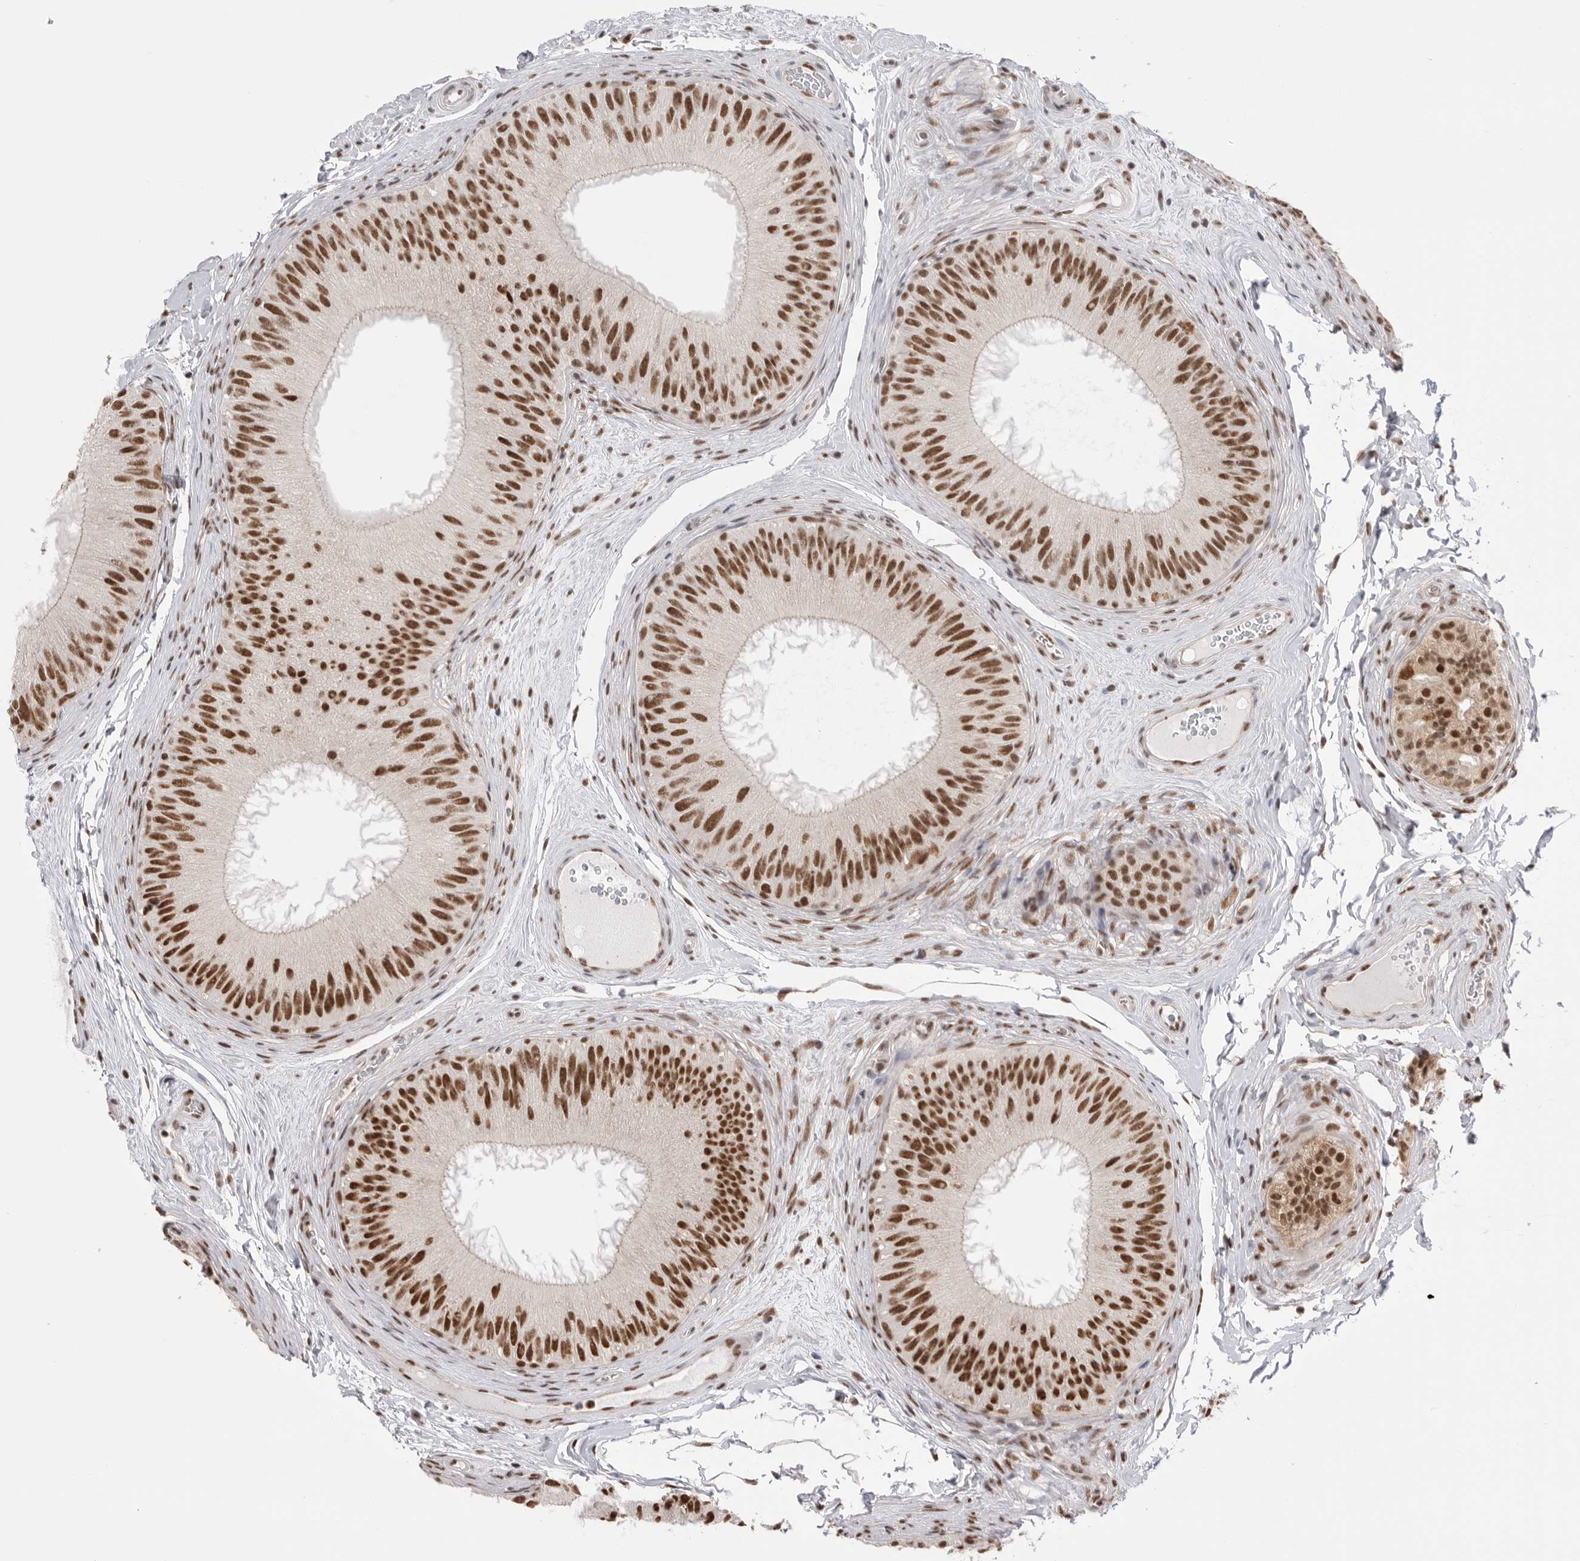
{"staining": {"intensity": "strong", "quantity": ">75%", "location": "nuclear"}, "tissue": "epididymis", "cell_type": "Glandular cells", "image_type": "normal", "snomed": [{"axis": "morphology", "description": "Normal tissue, NOS"}, {"axis": "topography", "description": "Epididymis"}], "caption": "A high amount of strong nuclear positivity is seen in about >75% of glandular cells in benign epididymis. (Brightfield microscopy of DAB IHC at high magnification).", "gene": "BCLAF3", "patient": {"sex": "male", "age": 45}}